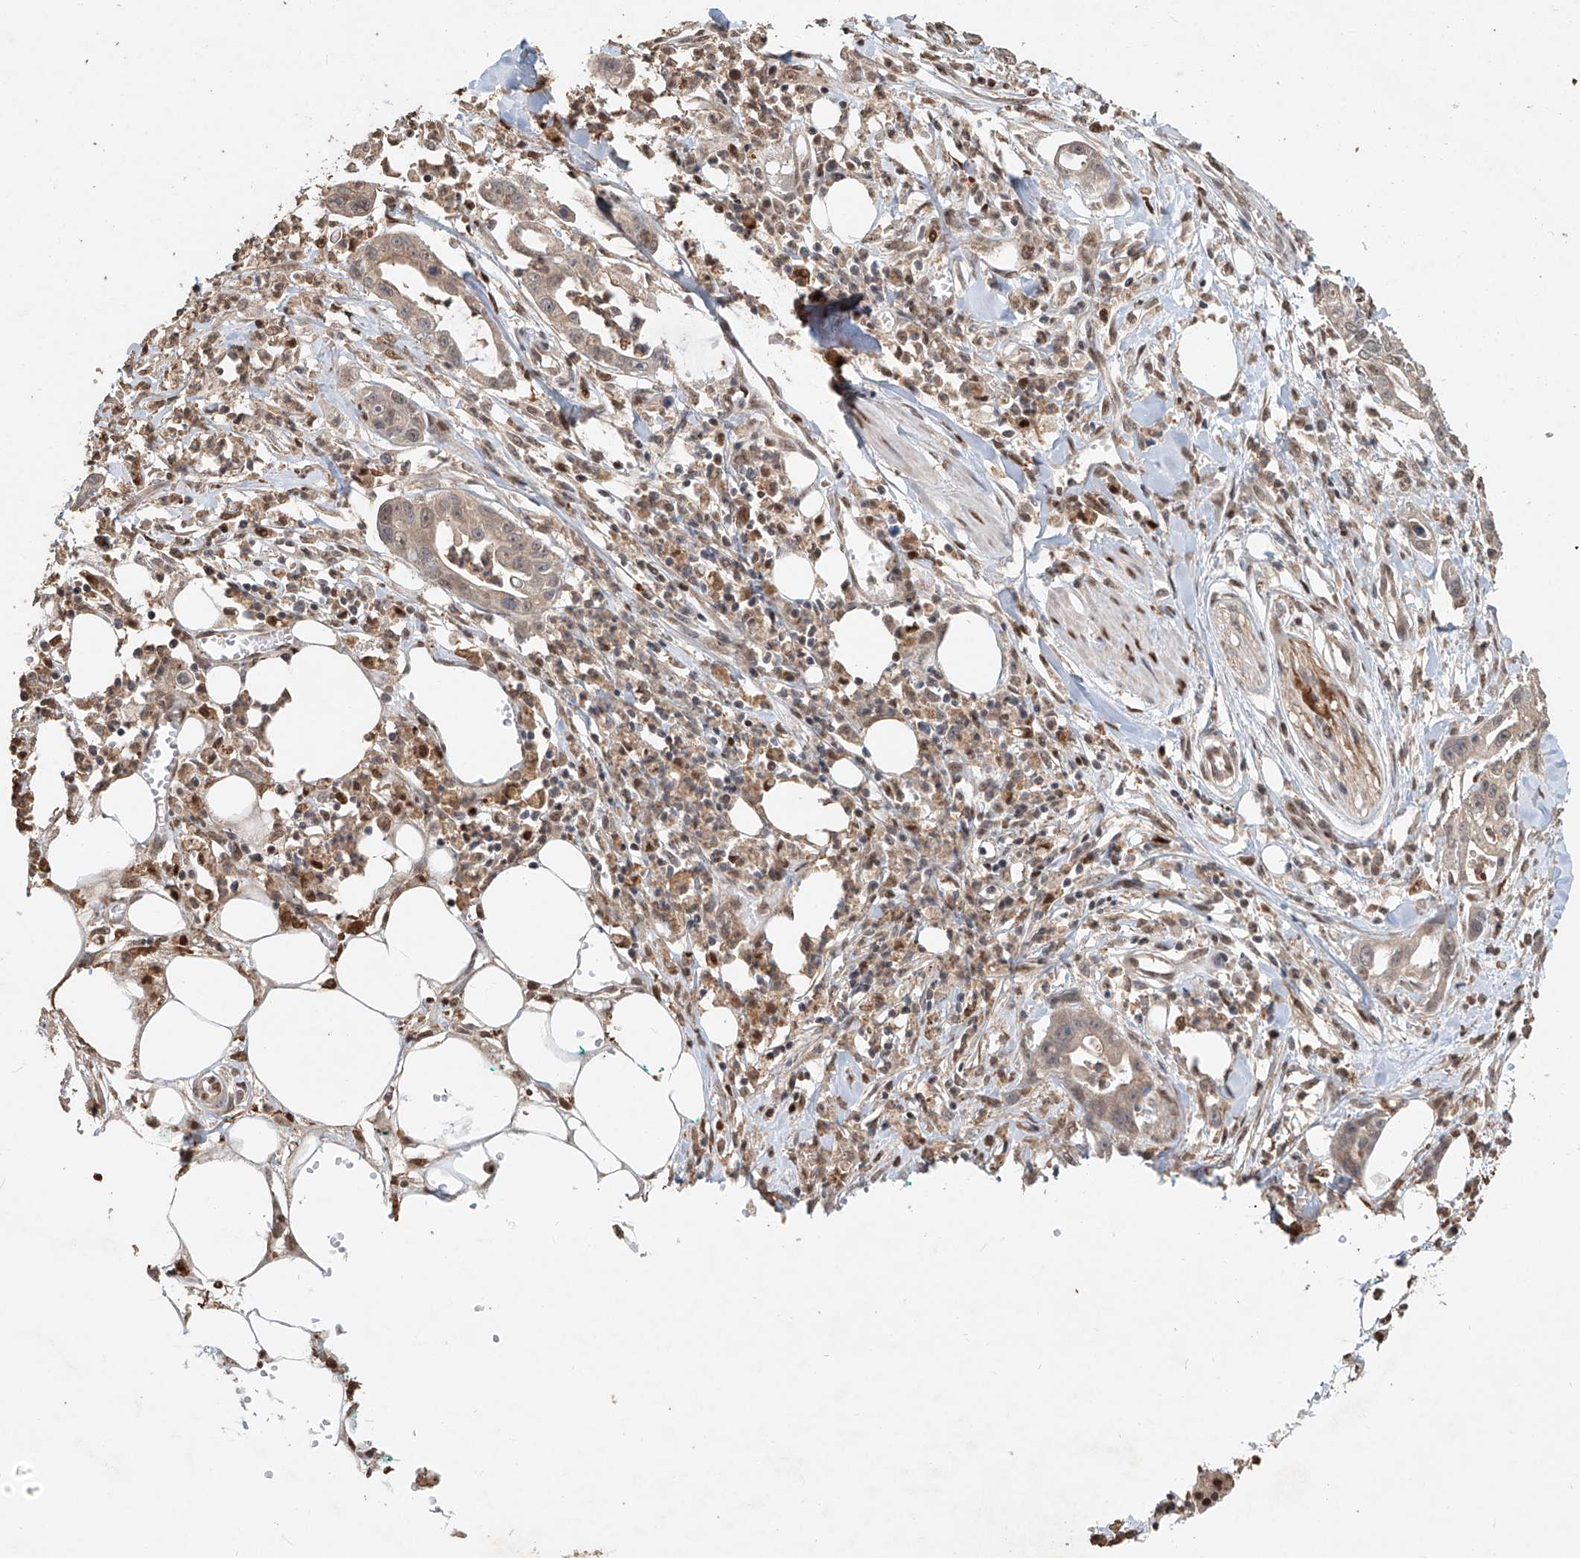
{"staining": {"intensity": "weak", "quantity": "25%-75%", "location": "cytoplasmic/membranous,nuclear"}, "tissue": "pancreatic cancer", "cell_type": "Tumor cells", "image_type": "cancer", "snomed": [{"axis": "morphology", "description": "Adenocarcinoma, NOS"}, {"axis": "topography", "description": "Pancreas"}], "caption": "This image demonstrates IHC staining of human pancreatic cancer, with low weak cytoplasmic/membranous and nuclear positivity in about 25%-75% of tumor cells.", "gene": "RMND1", "patient": {"sex": "male", "age": 68}}